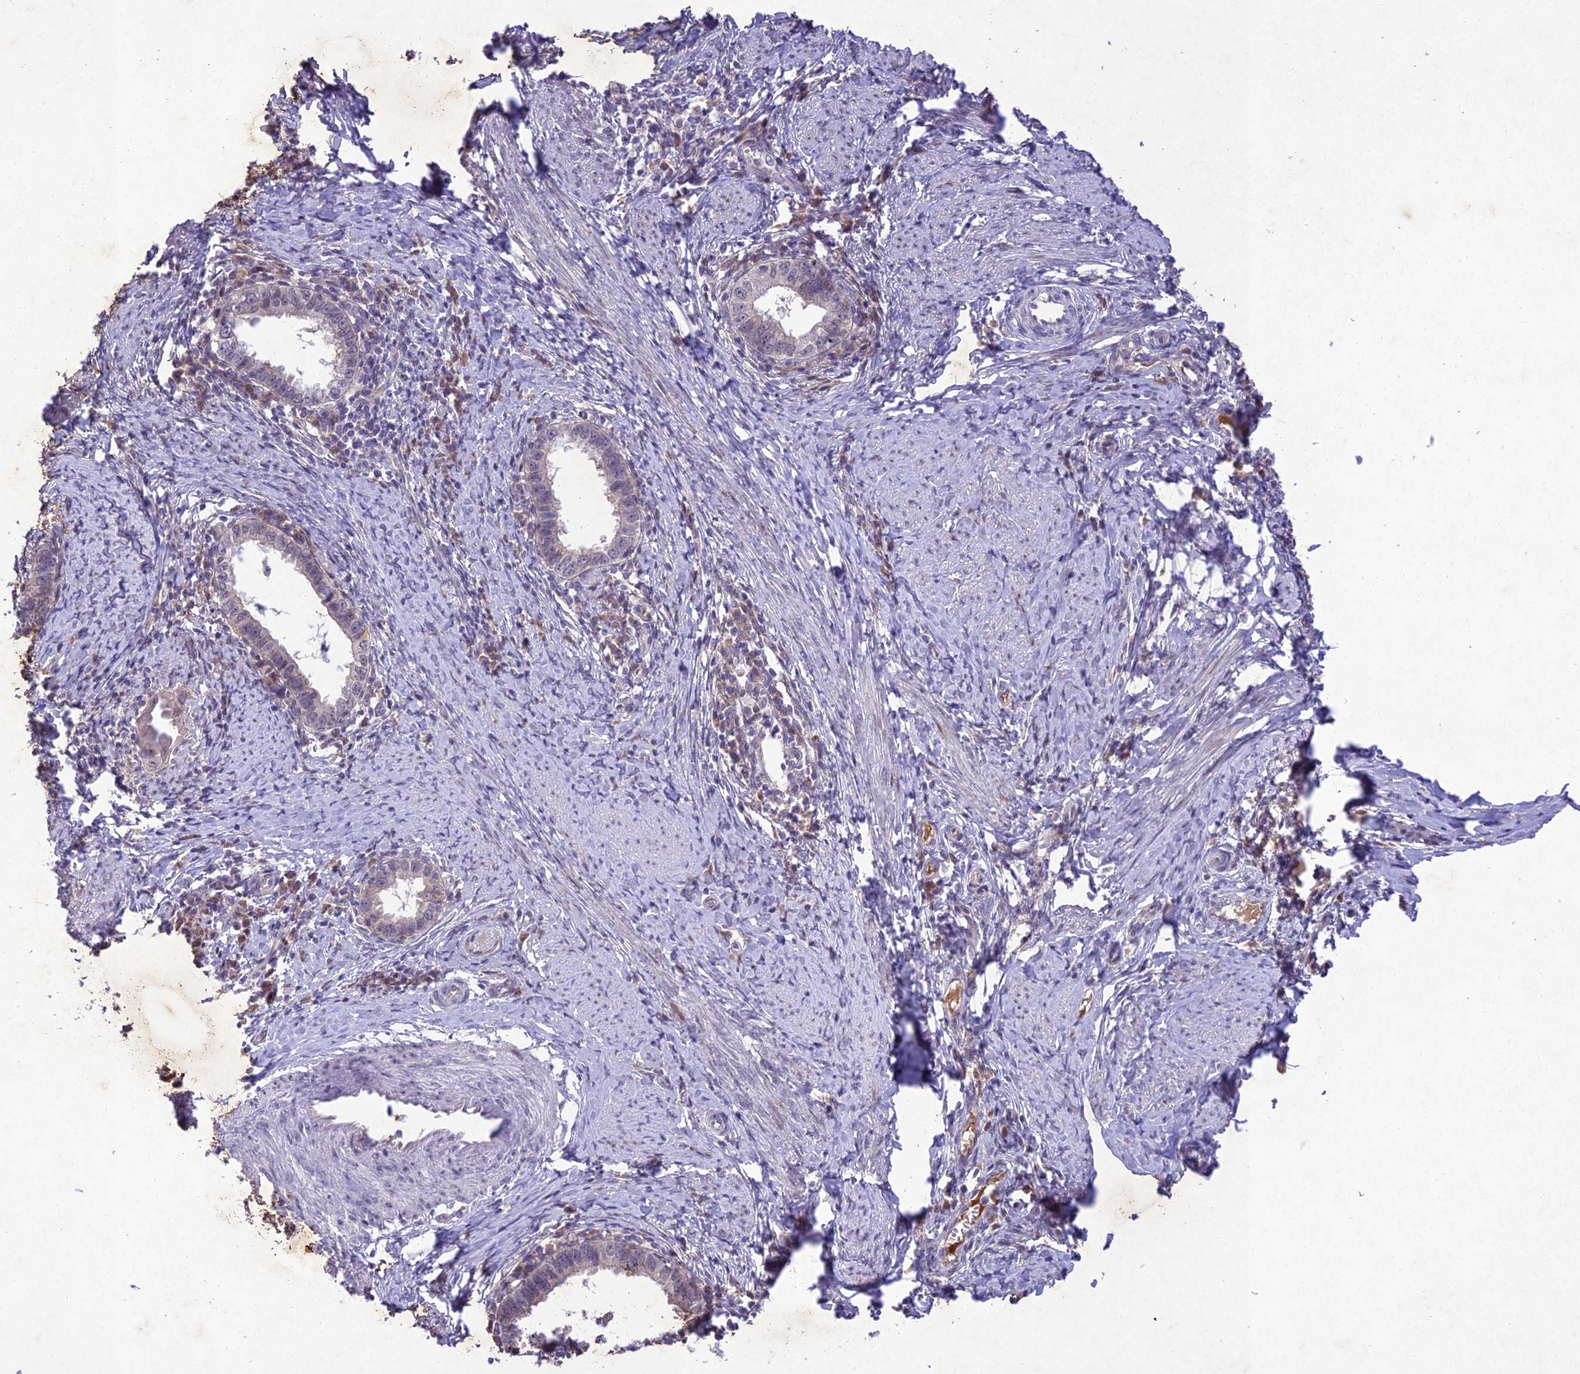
{"staining": {"intensity": "weak", "quantity": "<25%", "location": "cytoplasmic/membranous"}, "tissue": "cervical cancer", "cell_type": "Tumor cells", "image_type": "cancer", "snomed": [{"axis": "morphology", "description": "Adenocarcinoma, NOS"}, {"axis": "topography", "description": "Cervix"}], "caption": "This is an IHC photomicrograph of adenocarcinoma (cervical). There is no expression in tumor cells.", "gene": "ANKRD52", "patient": {"sex": "female", "age": 36}}